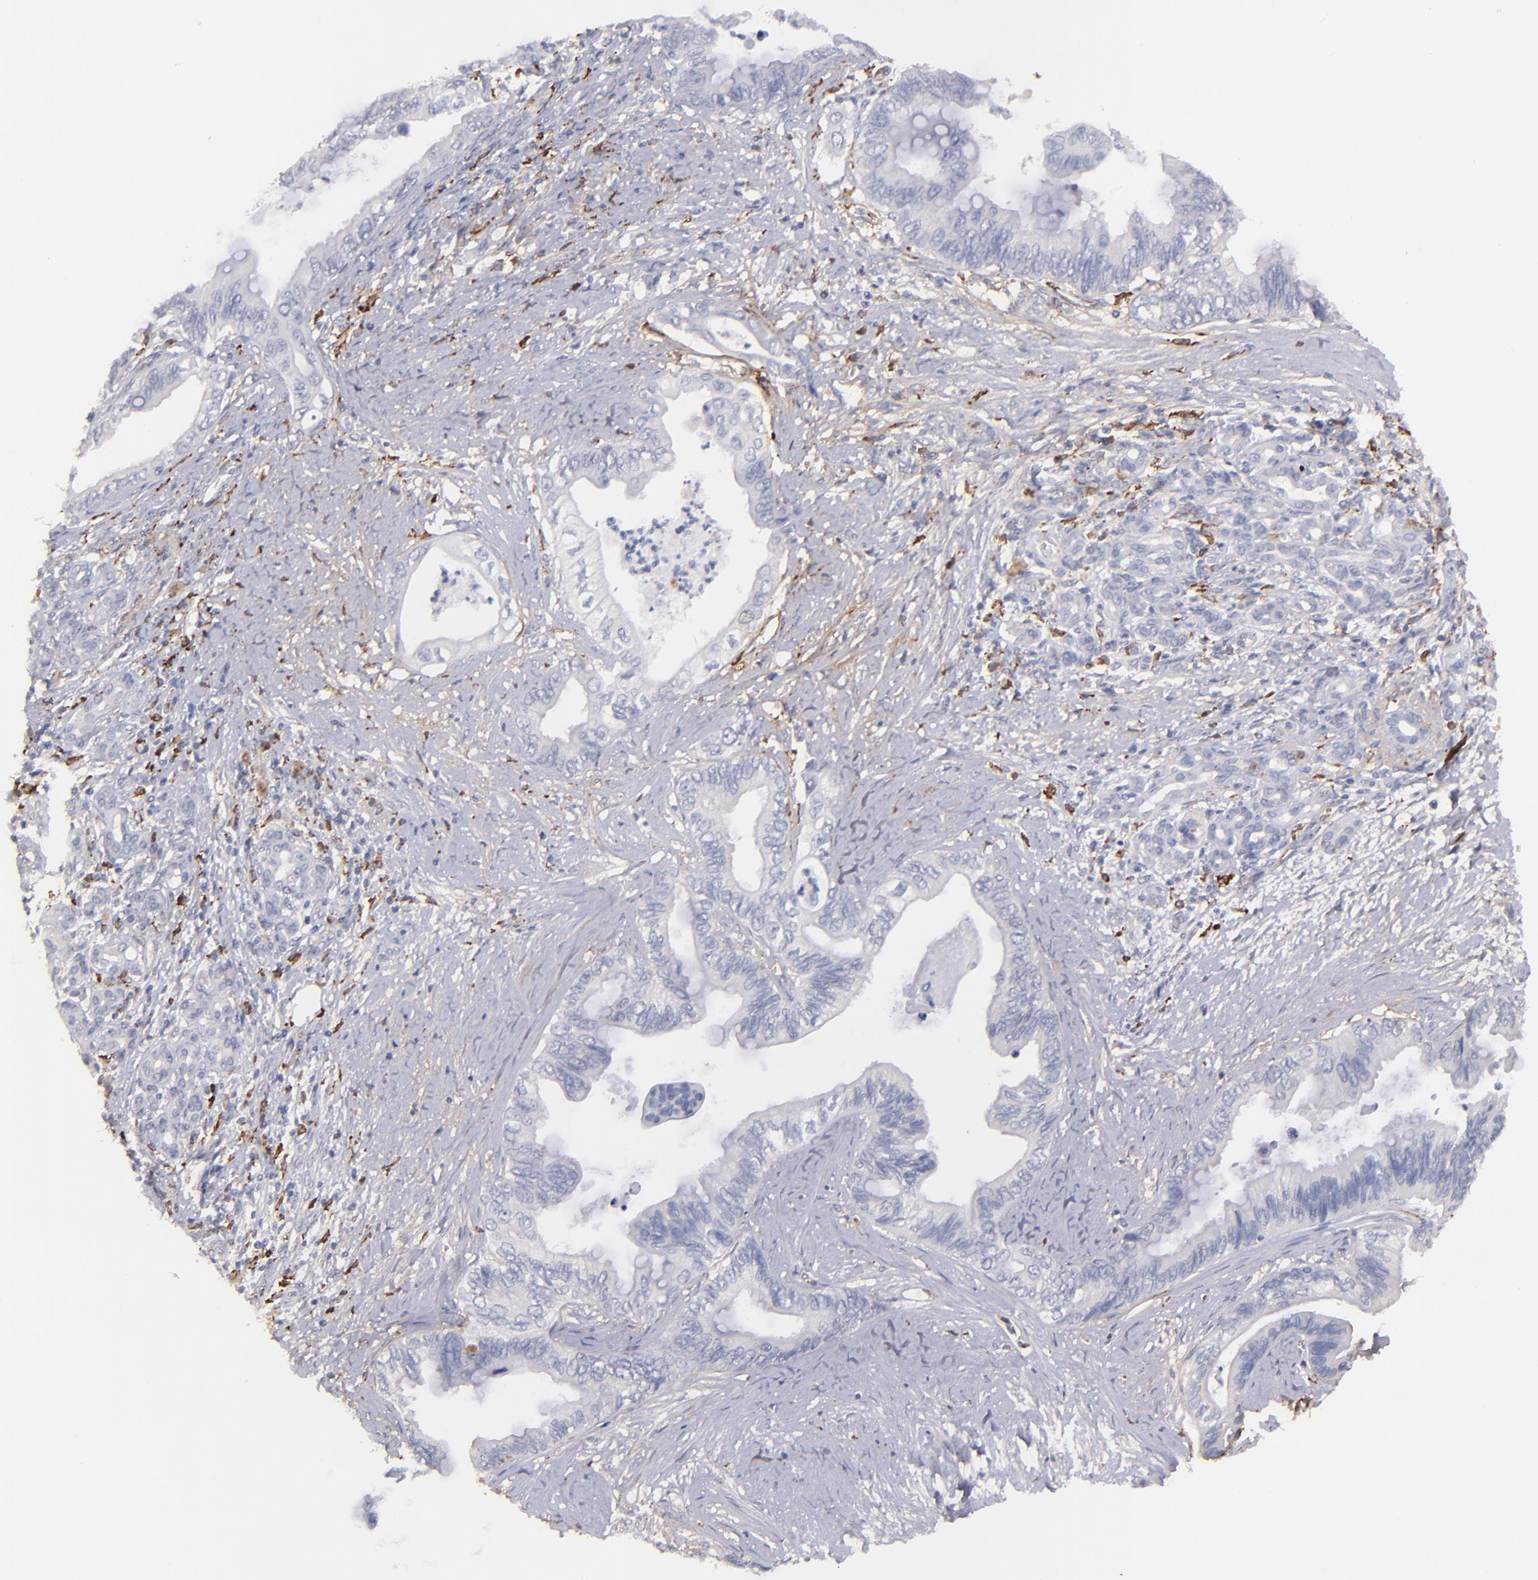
{"staining": {"intensity": "negative", "quantity": "none", "location": "none"}, "tissue": "pancreatic cancer", "cell_type": "Tumor cells", "image_type": "cancer", "snomed": [{"axis": "morphology", "description": "Adenocarcinoma, NOS"}, {"axis": "topography", "description": "Pancreas"}], "caption": "There is no significant staining in tumor cells of pancreatic cancer (adenocarcinoma).", "gene": "C1QA", "patient": {"sex": "female", "age": 66}}